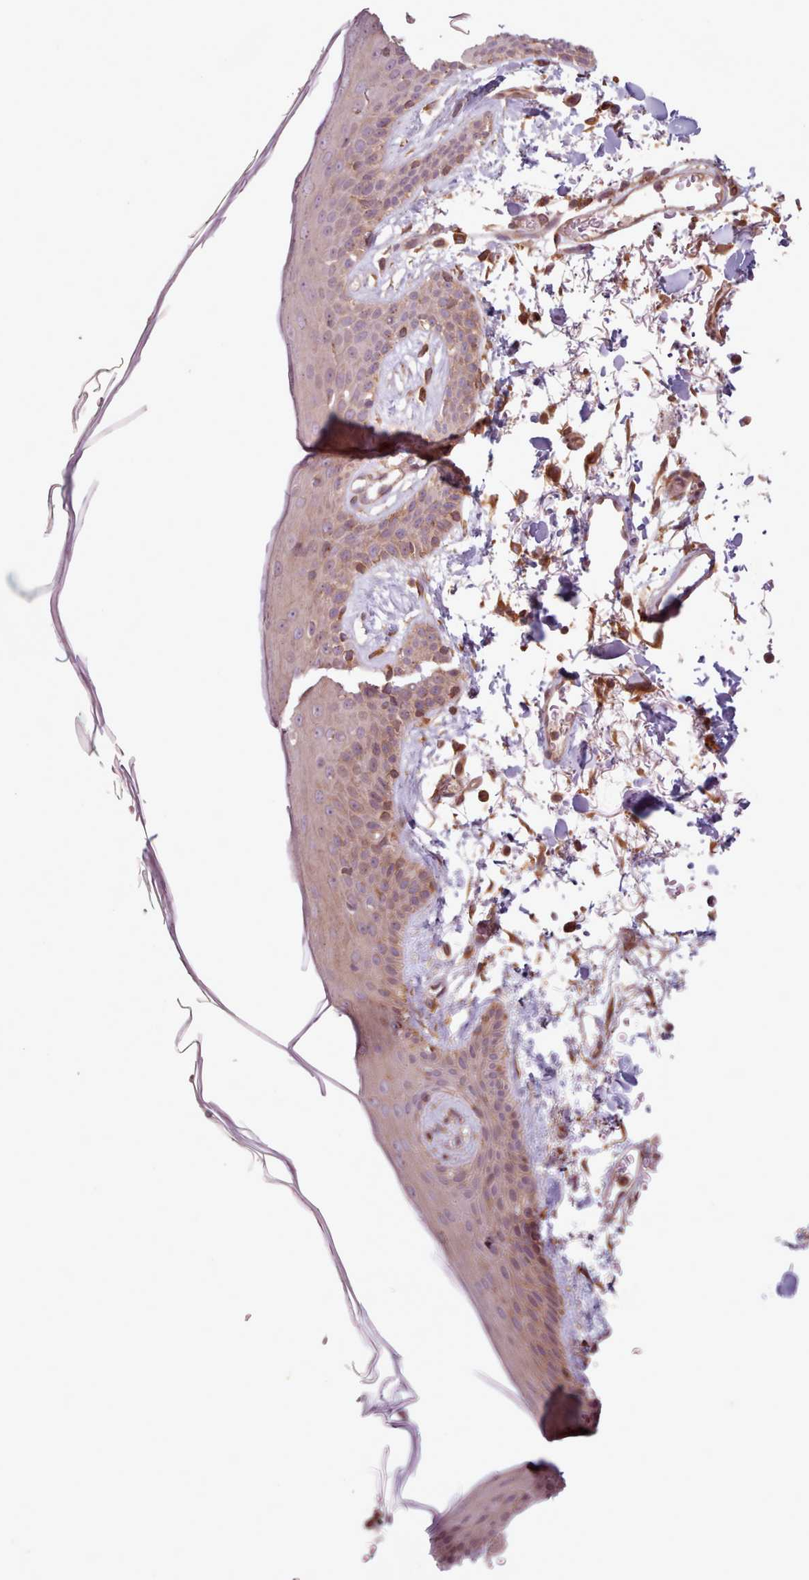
{"staining": {"intensity": "moderate", "quantity": ">75%", "location": "cytoplasmic/membranous"}, "tissue": "skin", "cell_type": "Fibroblasts", "image_type": "normal", "snomed": [{"axis": "morphology", "description": "Normal tissue, NOS"}, {"axis": "topography", "description": "Skin"}], "caption": "The photomicrograph displays staining of unremarkable skin, revealing moderate cytoplasmic/membranous protein expression (brown color) within fibroblasts. Nuclei are stained in blue.", "gene": "WASHC2A", "patient": {"sex": "male", "age": 79}}